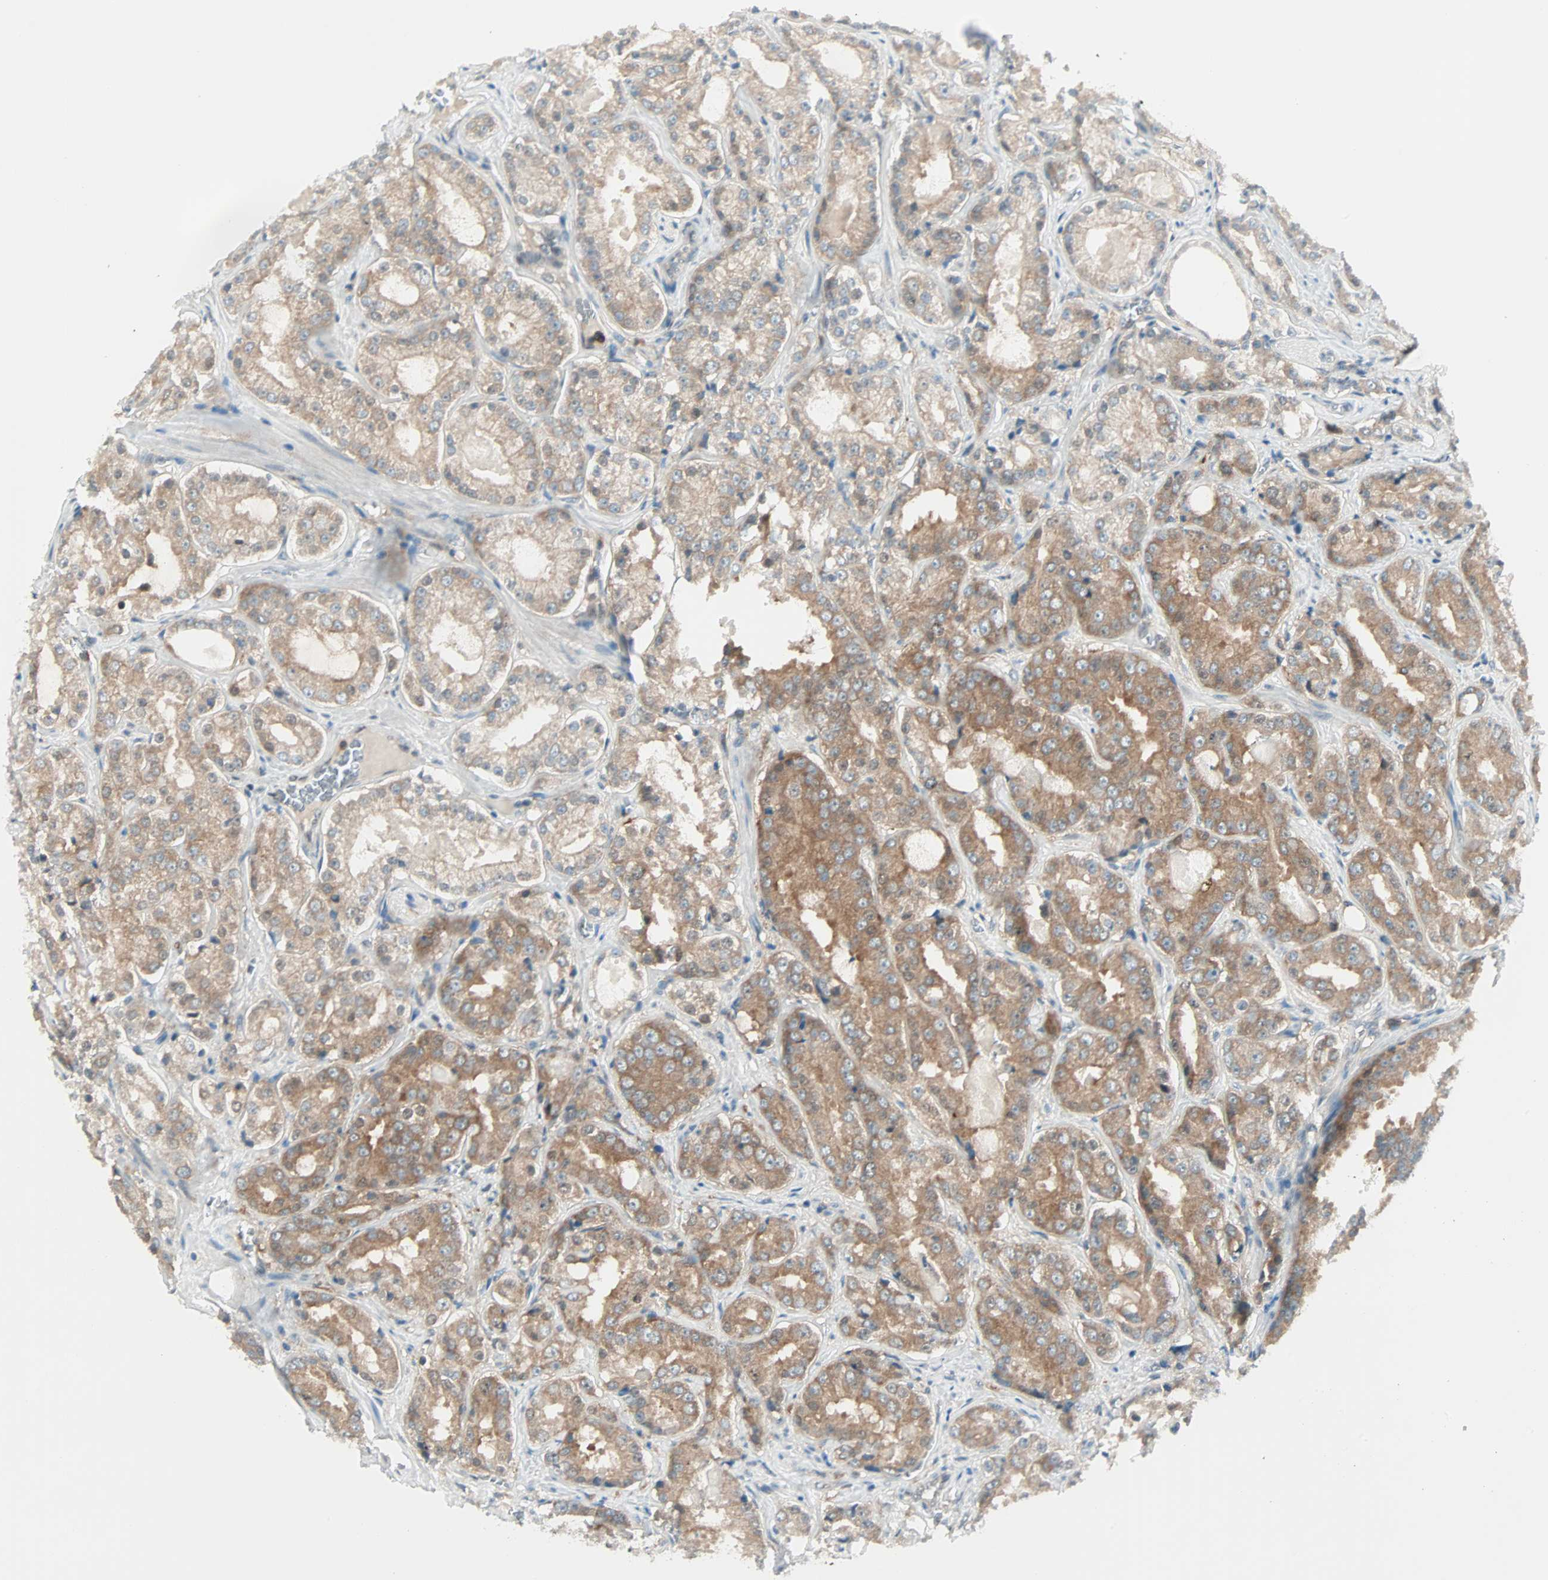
{"staining": {"intensity": "moderate", "quantity": ">75%", "location": "cytoplasmic/membranous"}, "tissue": "prostate cancer", "cell_type": "Tumor cells", "image_type": "cancer", "snomed": [{"axis": "morphology", "description": "Adenocarcinoma, High grade"}, {"axis": "topography", "description": "Prostate"}], "caption": "High-grade adenocarcinoma (prostate) tissue reveals moderate cytoplasmic/membranous staining in approximately >75% of tumor cells, visualized by immunohistochemistry. (Brightfield microscopy of DAB IHC at high magnification).", "gene": "SMIM8", "patient": {"sex": "male", "age": 73}}